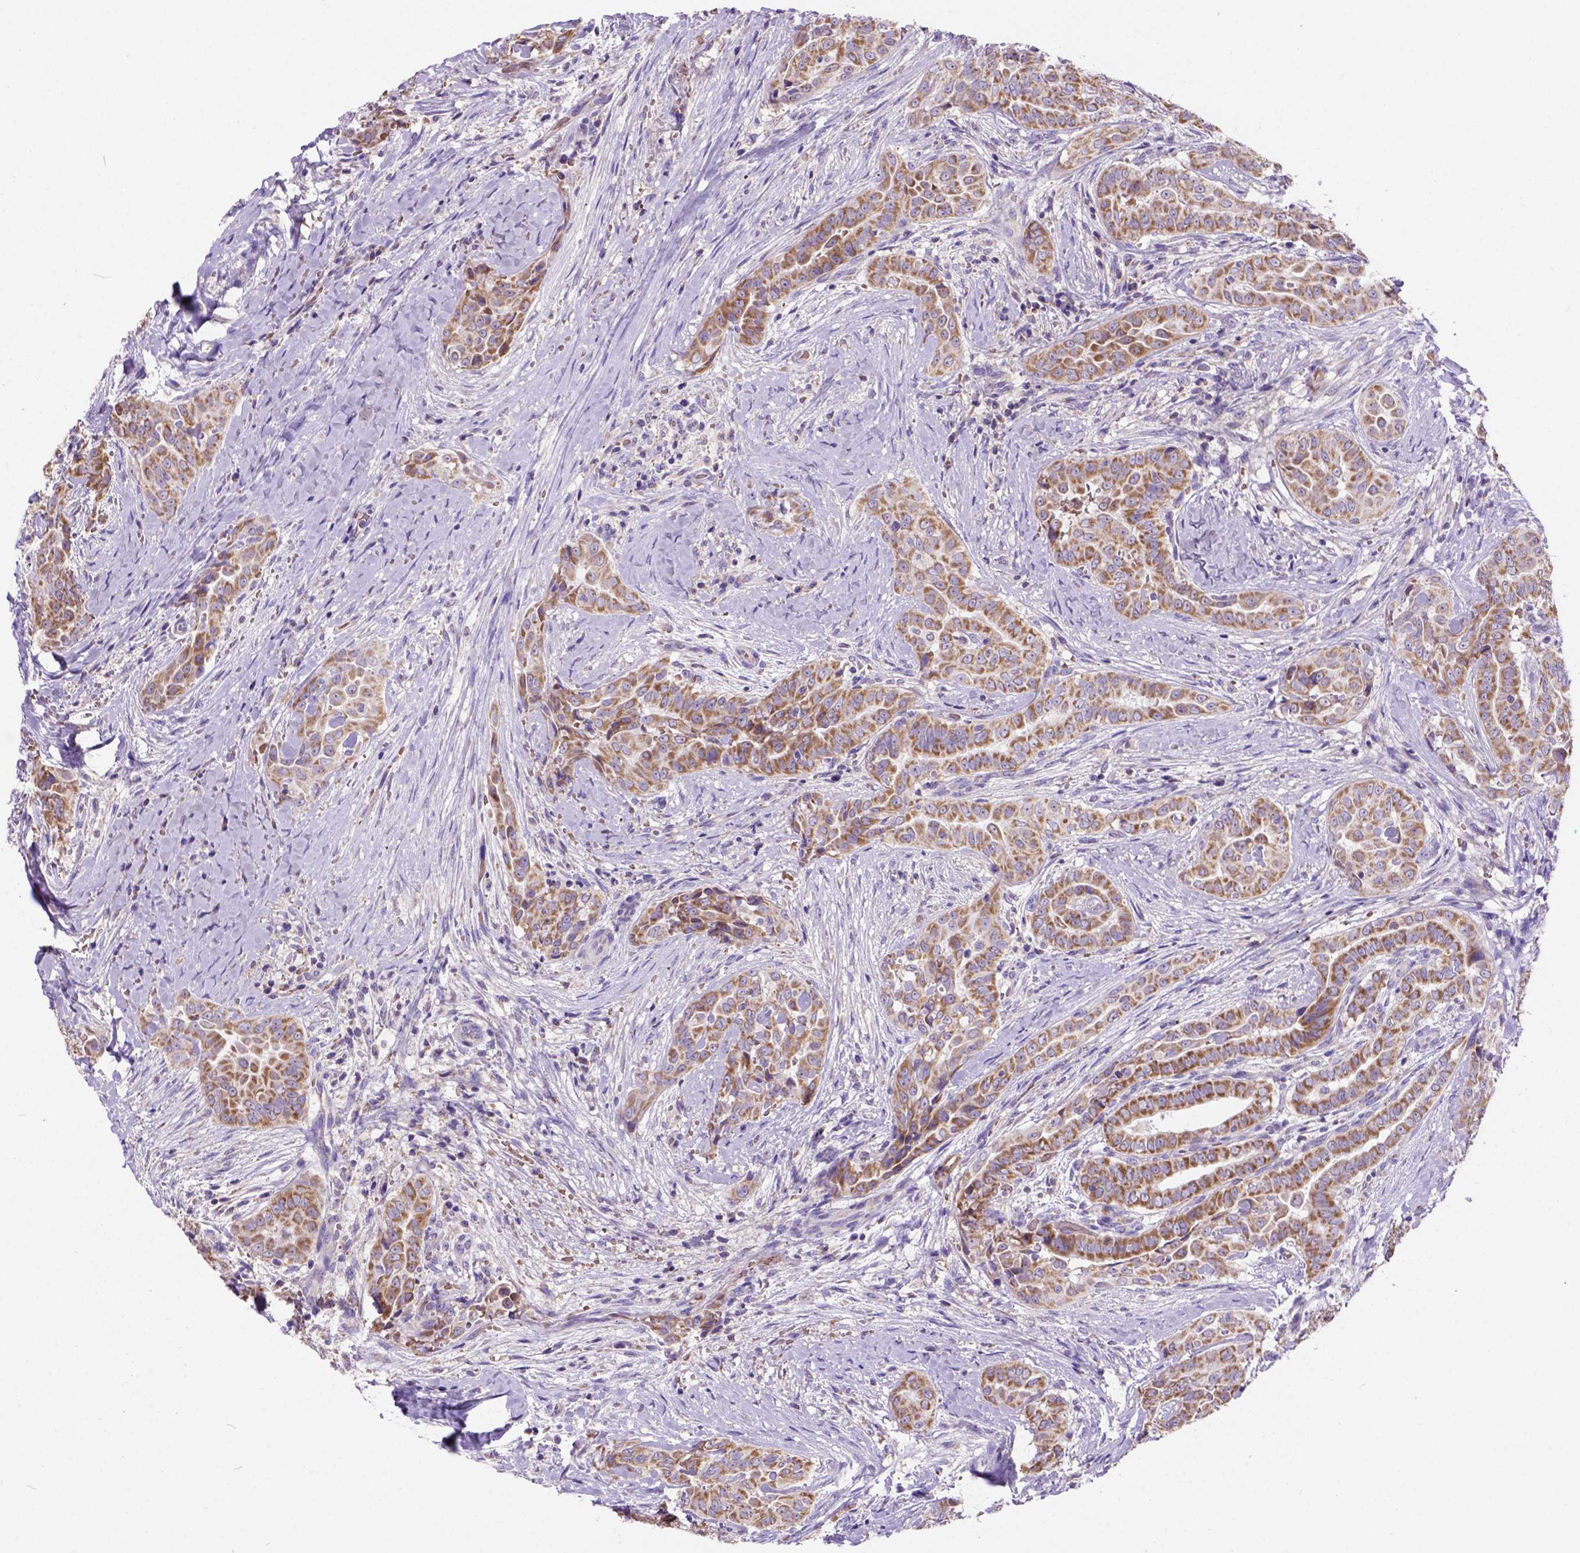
{"staining": {"intensity": "moderate", "quantity": ">75%", "location": "cytoplasmic/membranous"}, "tissue": "thyroid cancer", "cell_type": "Tumor cells", "image_type": "cancer", "snomed": [{"axis": "morphology", "description": "Papillary adenocarcinoma, NOS"}, {"axis": "morphology", "description": "Papillary adenoma metastatic"}, {"axis": "topography", "description": "Thyroid gland"}], "caption": "Brown immunohistochemical staining in human thyroid cancer (papillary adenoma metastatic) displays moderate cytoplasmic/membranous staining in about >75% of tumor cells. (DAB (3,3'-diaminobenzidine) IHC, brown staining for protein, blue staining for nuclei).", "gene": "L2HGDH", "patient": {"sex": "female", "age": 50}}